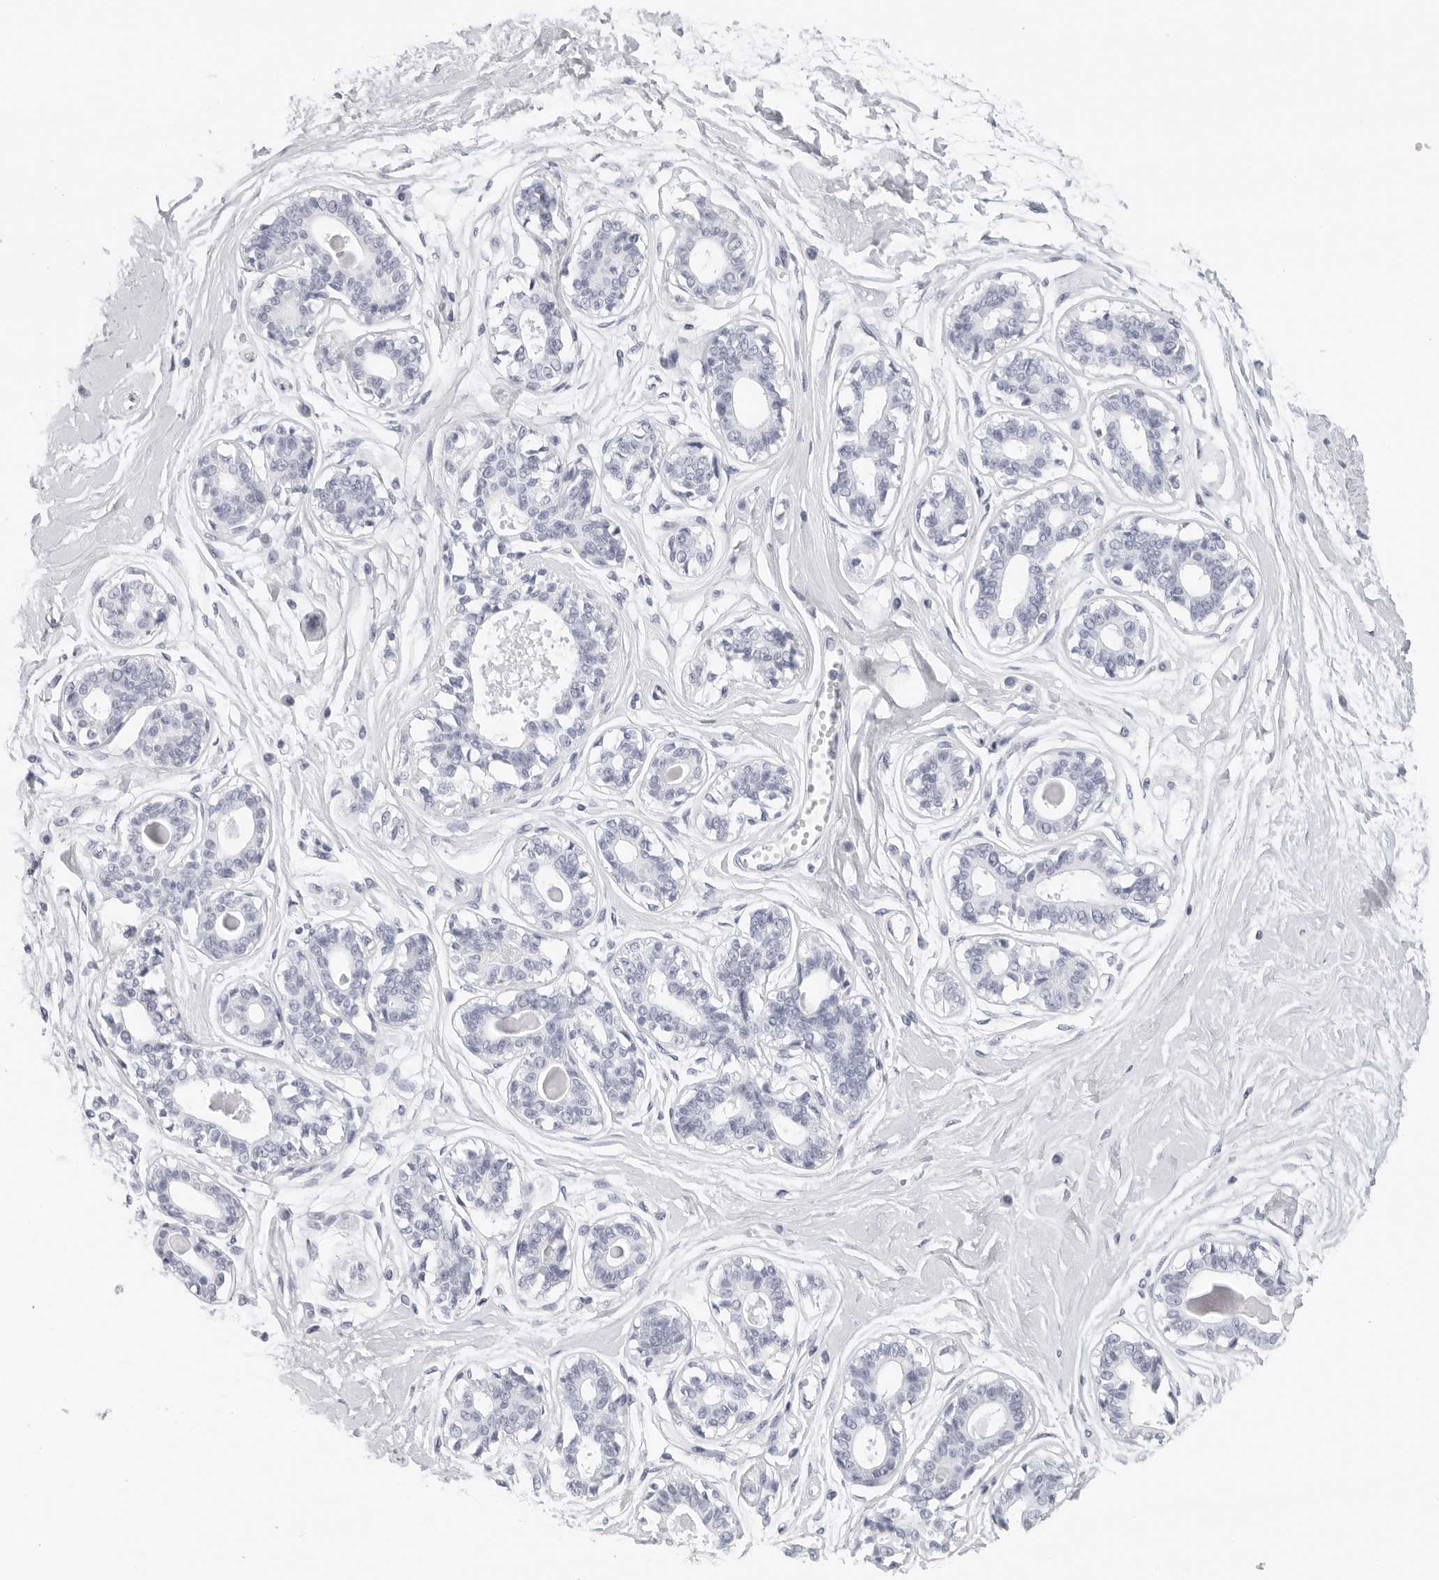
{"staining": {"intensity": "negative", "quantity": "none", "location": "none"}, "tissue": "breast", "cell_type": "Adipocytes", "image_type": "normal", "snomed": [{"axis": "morphology", "description": "Normal tissue, NOS"}, {"axis": "topography", "description": "Breast"}], "caption": "A high-resolution histopathology image shows immunohistochemistry staining of unremarkable breast, which shows no significant expression in adipocytes.", "gene": "CST1", "patient": {"sex": "female", "age": 45}}